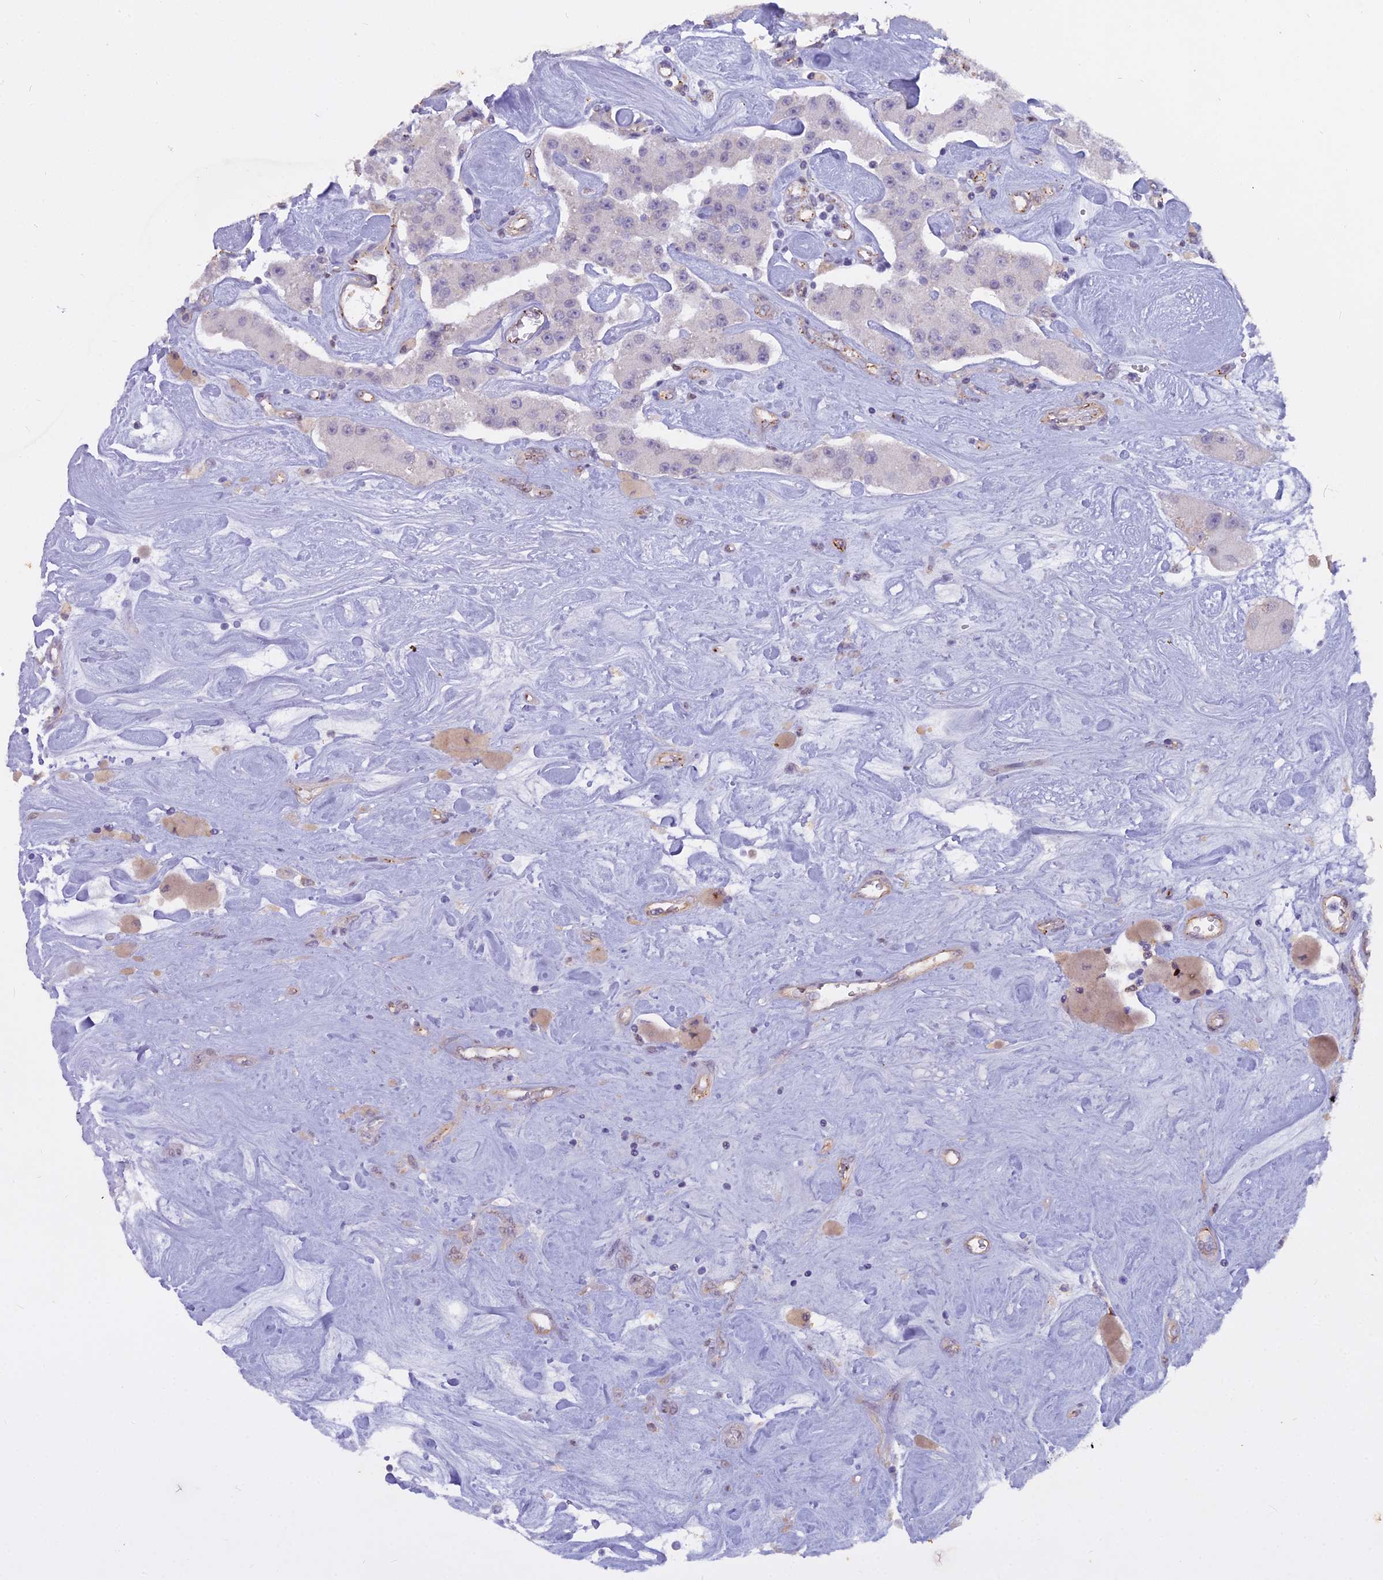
{"staining": {"intensity": "negative", "quantity": "none", "location": "none"}, "tissue": "carcinoid", "cell_type": "Tumor cells", "image_type": "cancer", "snomed": [{"axis": "morphology", "description": "Carcinoid, malignant, NOS"}, {"axis": "topography", "description": "Pancreas"}], "caption": "Tumor cells show no significant staining in malignant carcinoid. The staining was performed using DAB (3,3'-diaminobenzidine) to visualize the protein expression in brown, while the nuclei were stained in blue with hematoxylin (Magnification: 20x).", "gene": "BLNK", "patient": {"sex": "male", "age": 41}}